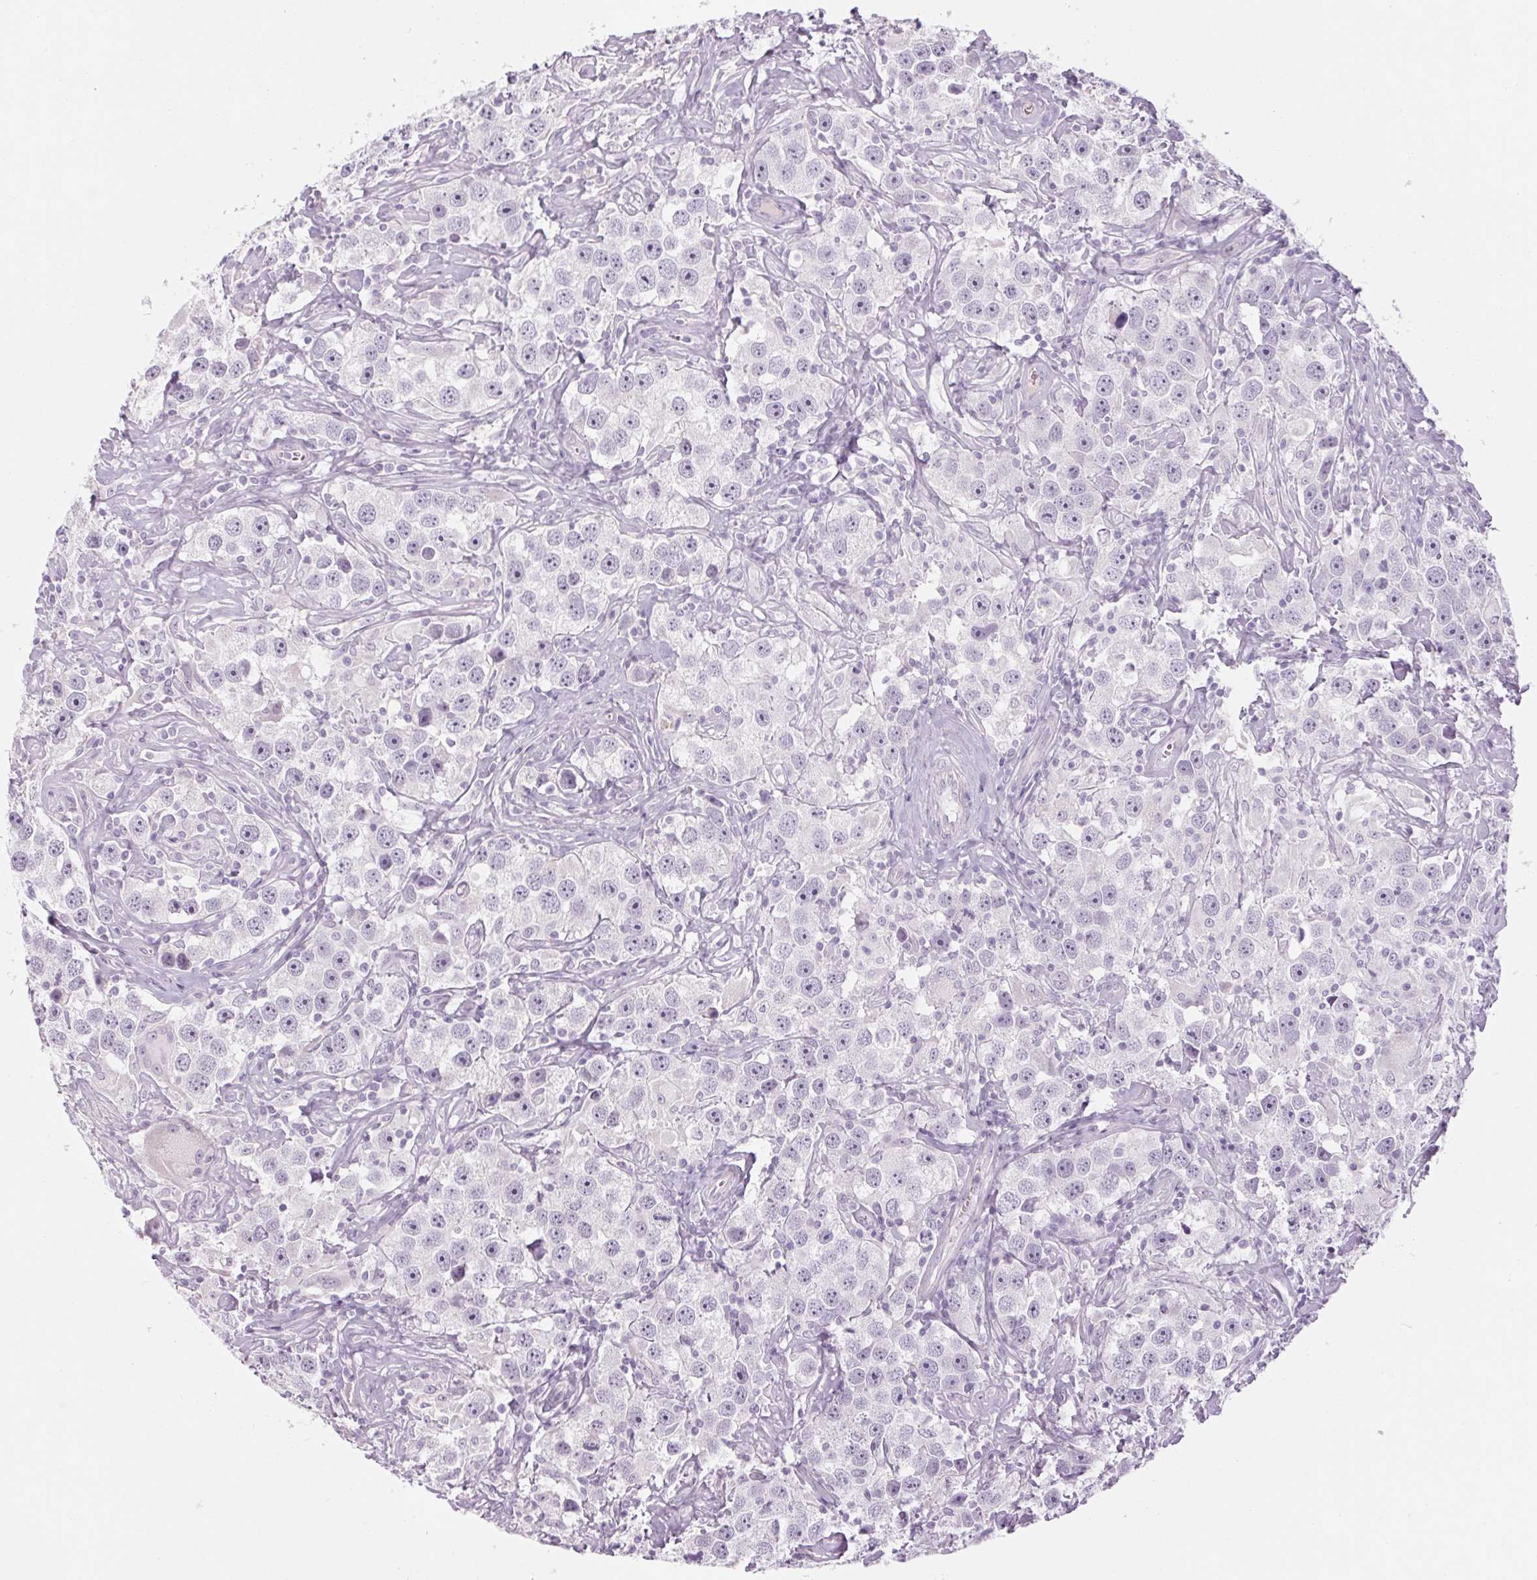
{"staining": {"intensity": "negative", "quantity": "none", "location": "none"}, "tissue": "testis cancer", "cell_type": "Tumor cells", "image_type": "cancer", "snomed": [{"axis": "morphology", "description": "Seminoma, NOS"}, {"axis": "topography", "description": "Testis"}], "caption": "A photomicrograph of human testis cancer is negative for staining in tumor cells. (DAB (3,3'-diaminobenzidine) immunohistochemistry, high magnification).", "gene": "RPTN", "patient": {"sex": "male", "age": 49}}